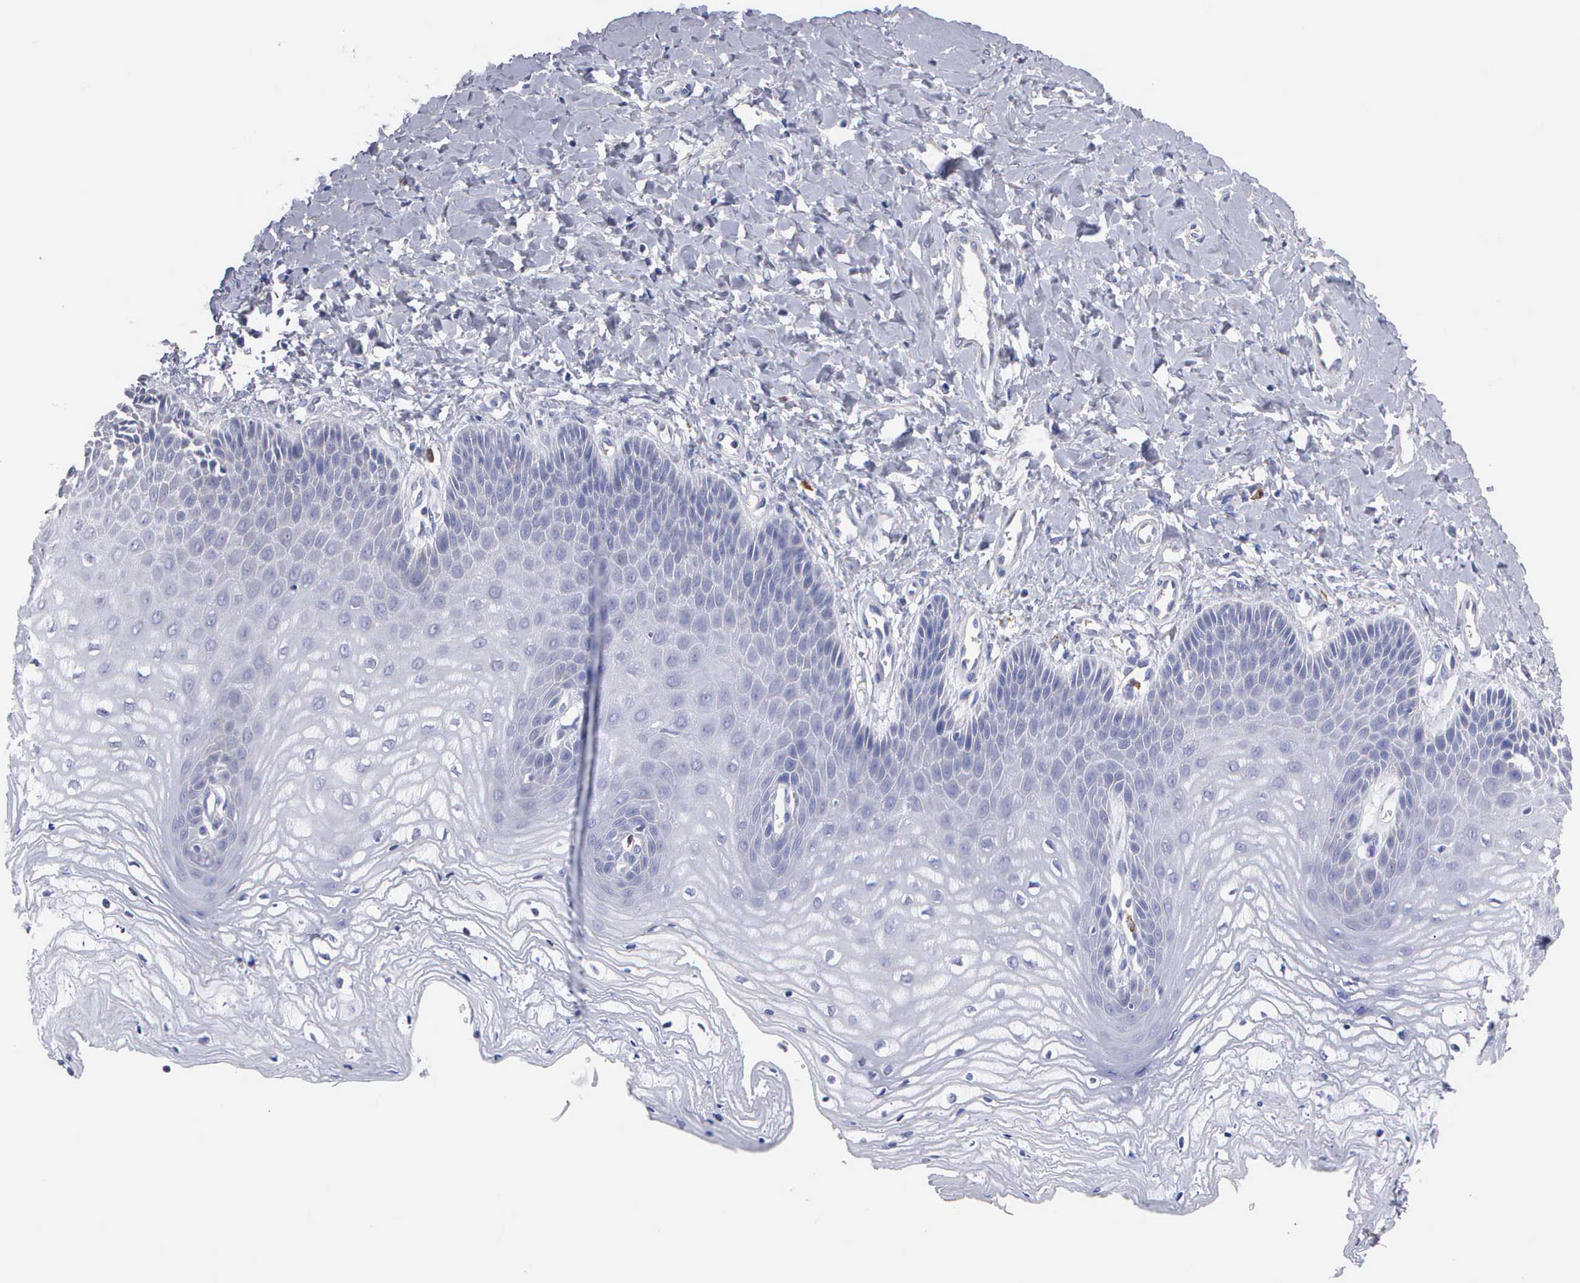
{"staining": {"intensity": "negative", "quantity": "none", "location": "none"}, "tissue": "vagina", "cell_type": "Squamous epithelial cells", "image_type": "normal", "snomed": [{"axis": "morphology", "description": "Normal tissue, NOS"}, {"axis": "topography", "description": "Vagina"}], "caption": "An immunohistochemistry (IHC) image of normal vagina is shown. There is no staining in squamous epithelial cells of vagina. (Brightfield microscopy of DAB (3,3'-diaminobenzidine) IHC at high magnification).", "gene": "ELFN2", "patient": {"sex": "female", "age": 68}}